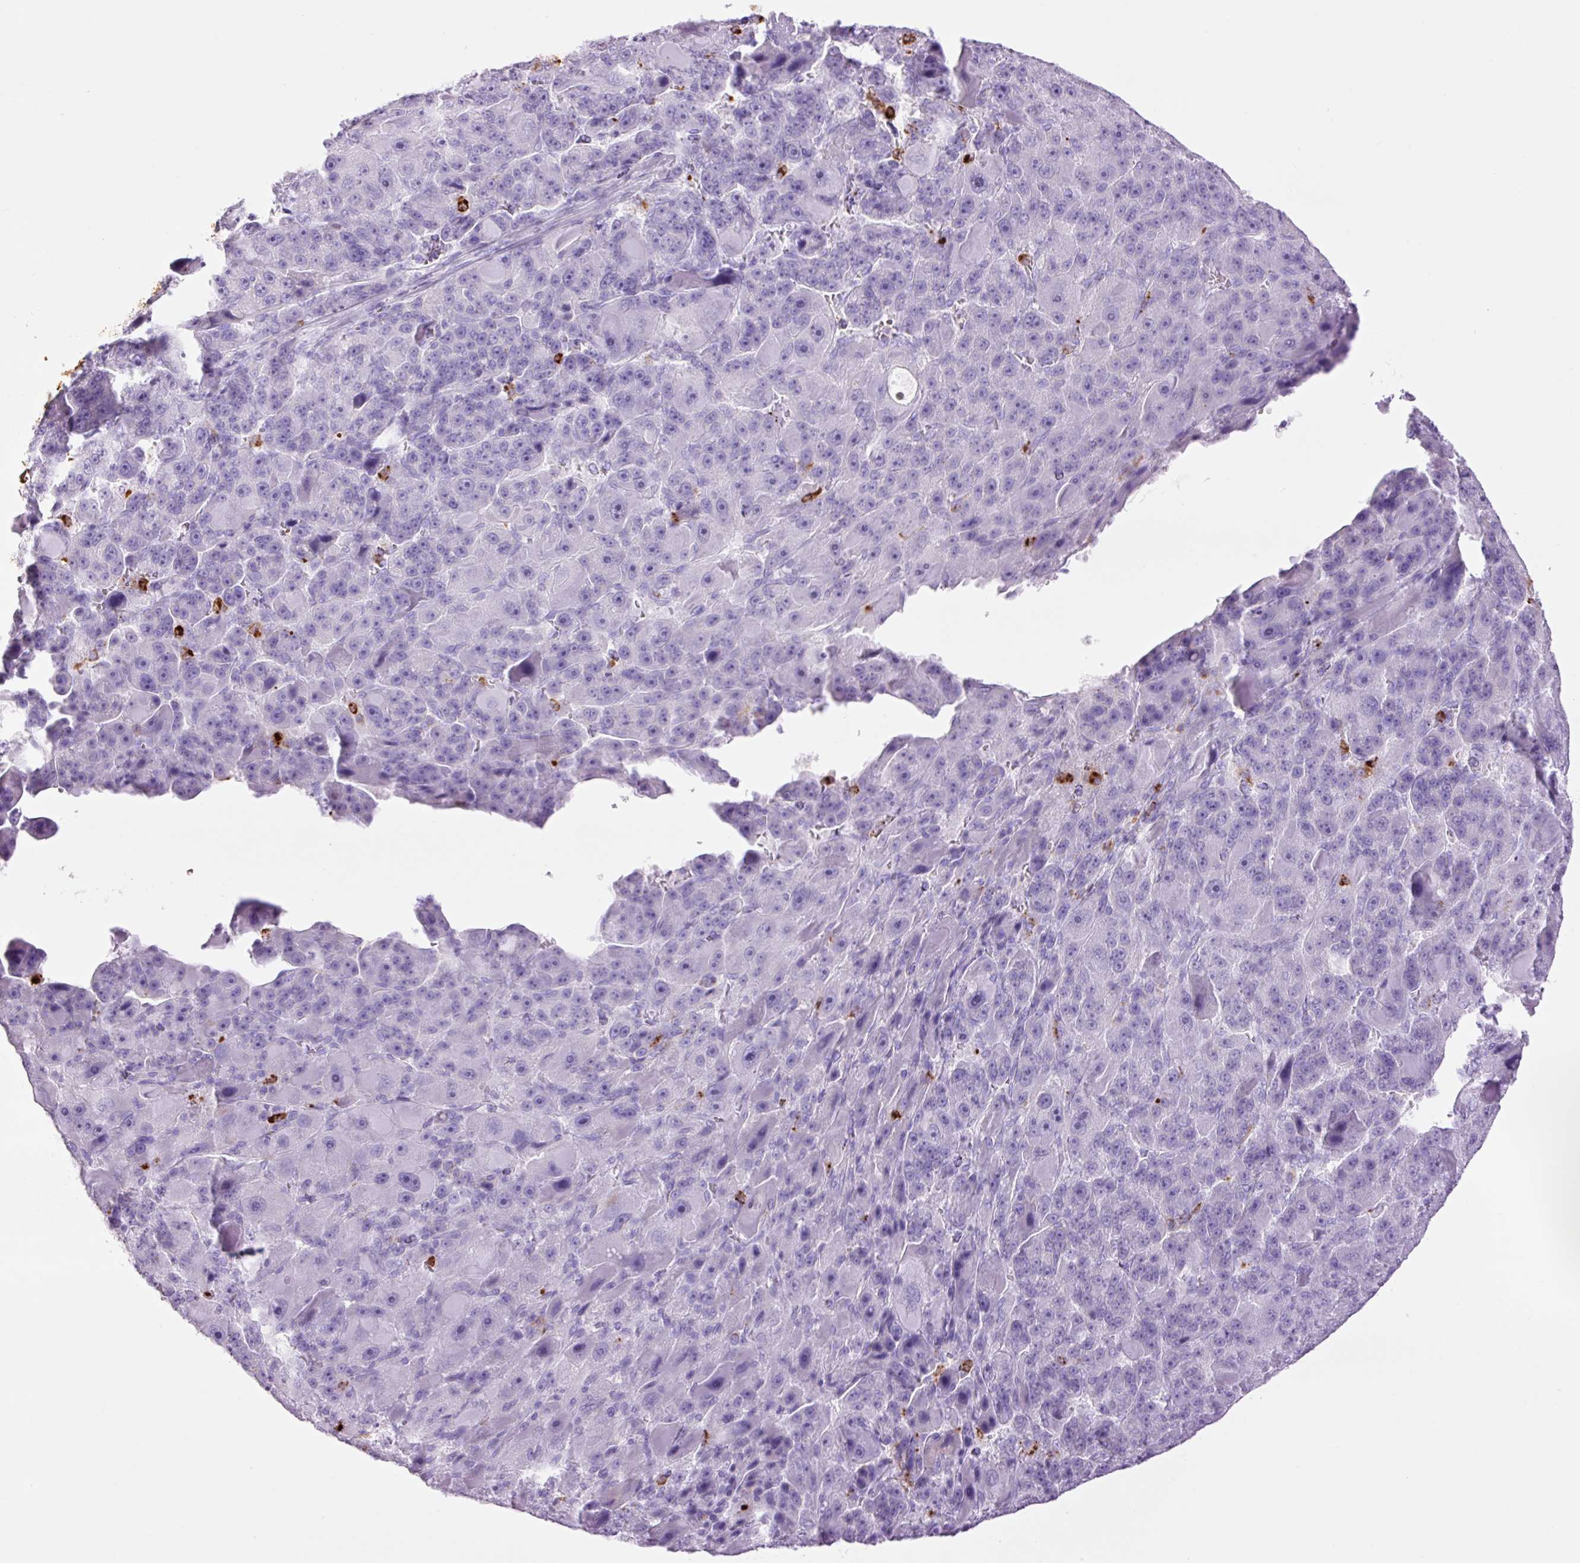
{"staining": {"intensity": "negative", "quantity": "none", "location": "none"}, "tissue": "liver cancer", "cell_type": "Tumor cells", "image_type": "cancer", "snomed": [{"axis": "morphology", "description": "Carcinoma, Hepatocellular, NOS"}, {"axis": "topography", "description": "Liver"}], "caption": "The micrograph reveals no staining of tumor cells in liver cancer (hepatocellular carcinoma).", "gene": "LYZ", "patient": {"sex": "male", "age": 76}}